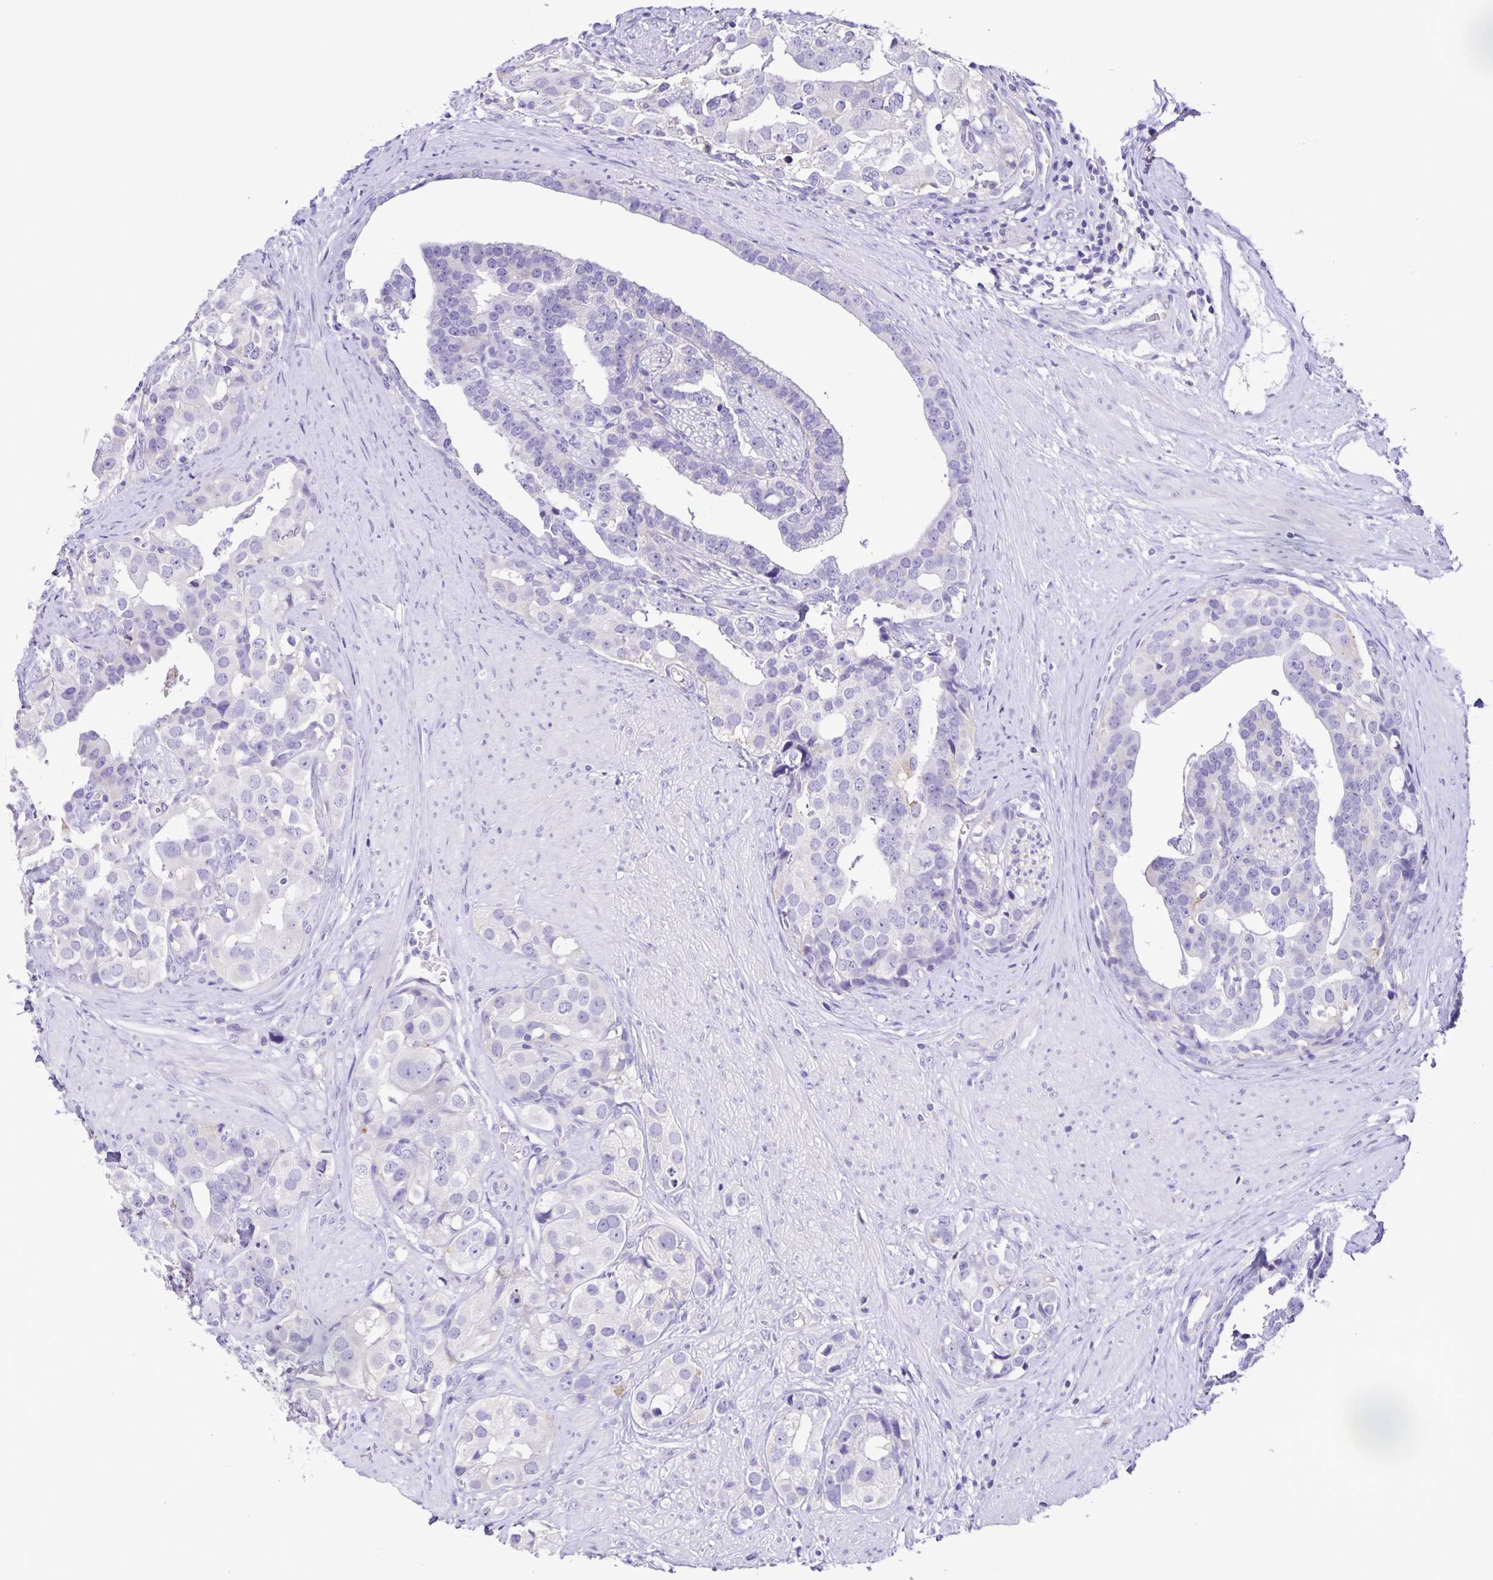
{"staining": {"intensity": "negative", "quantity": "none", "location": "none"}, "tissue": "prostate cancer", "cell_type": "Tumor cells", "image_type": "cancer", "snomed": [{"axis": "morphology", "description": "Adenocarcinoma, High grade"}, {"axis": "topography", "description": "Prostate"}], "caption": "Tumor cells are negative for protein expression in human adenocarcinoma (high-grade) (prostate). (Stains: DAB immunohistochemistry (IHC) with hematoxylin counter stain, Microscopy: brightfield microscopy at high magnification).", "gene": "BOLL", "patient": {"sex": "male", "age": 71}}